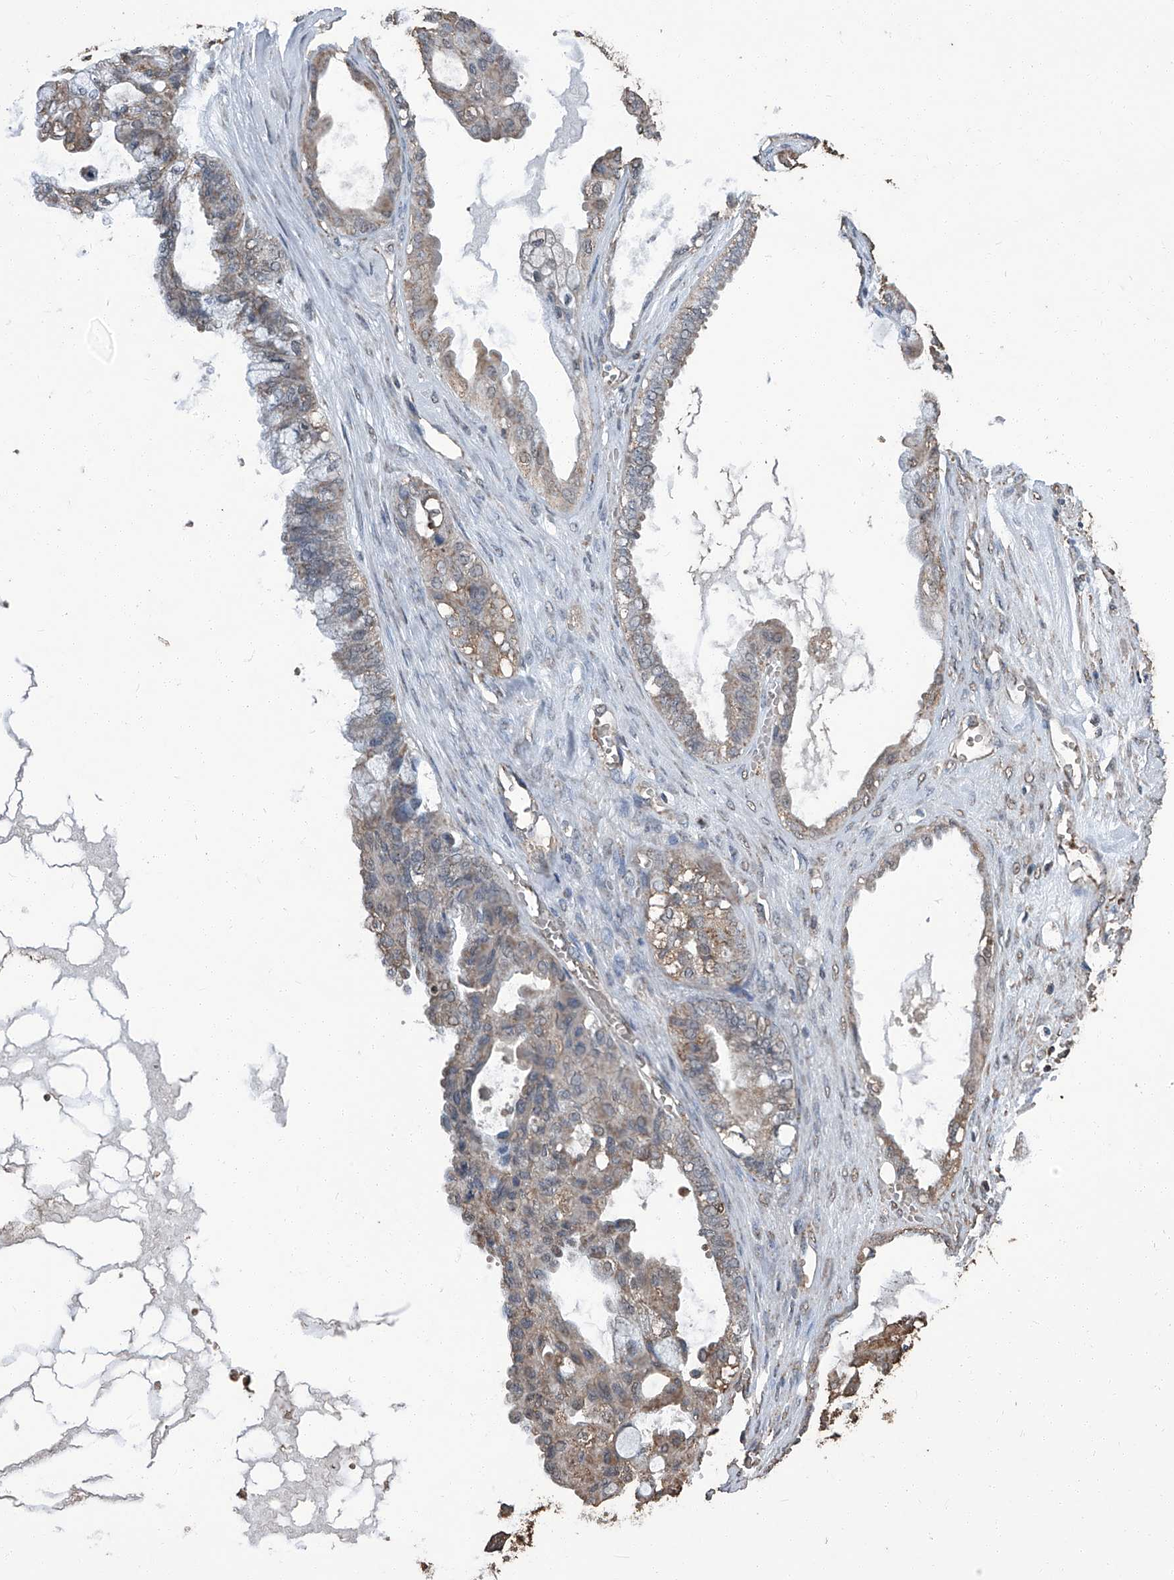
{"staining": {"intensity": "weak", "quantity": ">75%", "location": "cytoplasmic/membranous"}, "tissue": "ovarian cancer", "cell_type": "Tumor cells", "image_type": "cancer", "snomed": [{"axis": "morphology", "description": "Carcinoma, NOS"}, {"axis": "morphology", "description": "Carcinoma, endometroid"}, {"axis": "topography", "description": "Ovary"}], "caption": "Immunohistochemical staining of human ovarian cancer exhibits low levels of weak cytoplasmic/membranous protein positivity in about >75% of tumor cells. The protein of interest is shown in brown color, while the nuclei are stained blue.", "gene": "STARD7", "patient": {"sex": "female", "age": 50}}